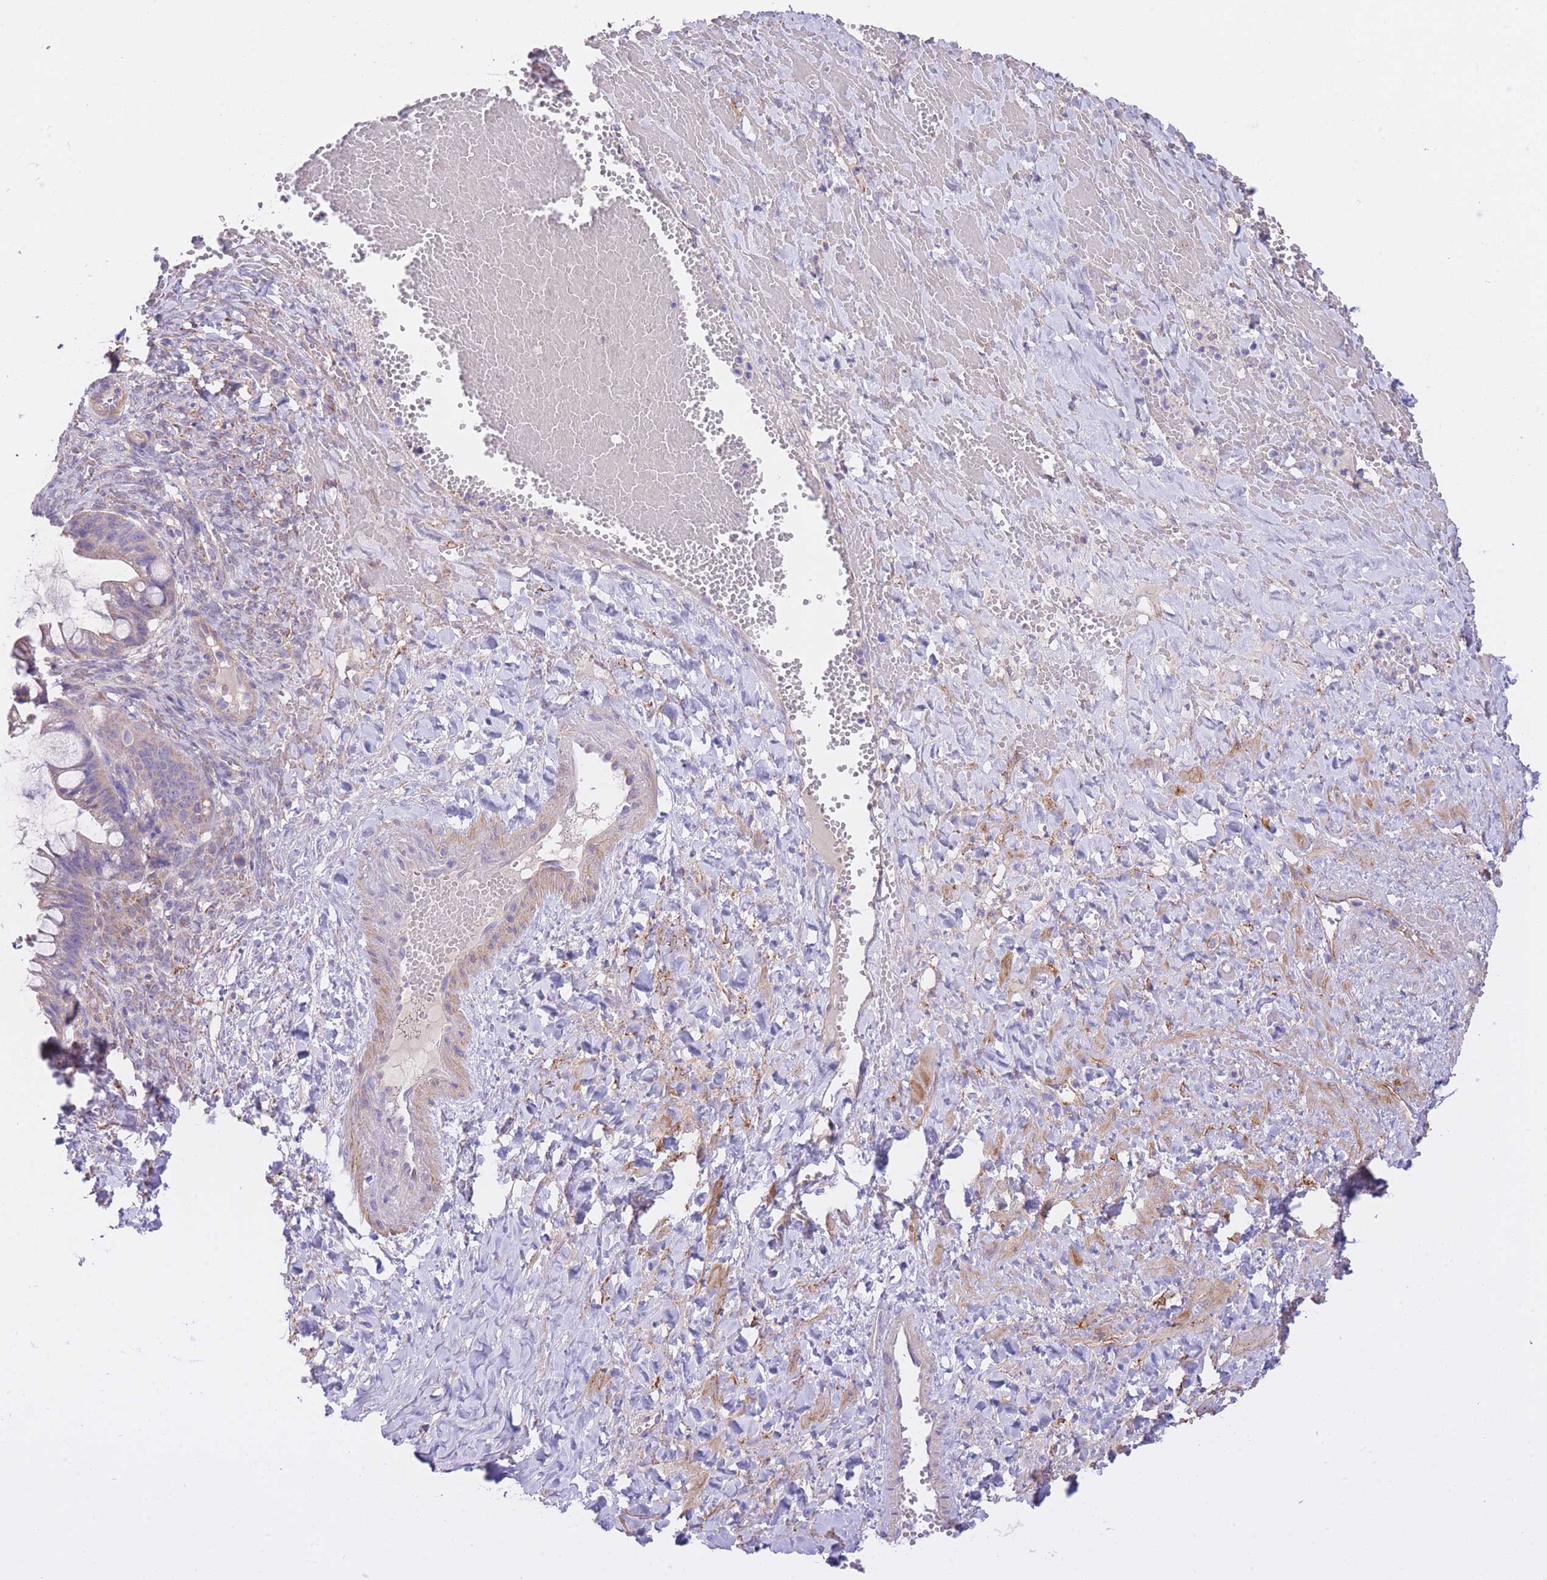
{"staining": {"intensity": "negative", "quantity": "none", "location": "none"}, "tissue": "ovarian cancer", "cell_type": "Tumor cells", "image_type": "cancer", "snomed": [{"axis": "morphology", "description": "Cystadenocarcinoma, mucinous, NOS"}, {"axis": "topography", "description": "Ovary"}], "caption": "The IHC image has no significant staining in tumor cells of mucinous cystadenocarcinoma (ovarian) tissue.", "gene": "PGM1", "patient": {"sex": "female", "age": 73}}